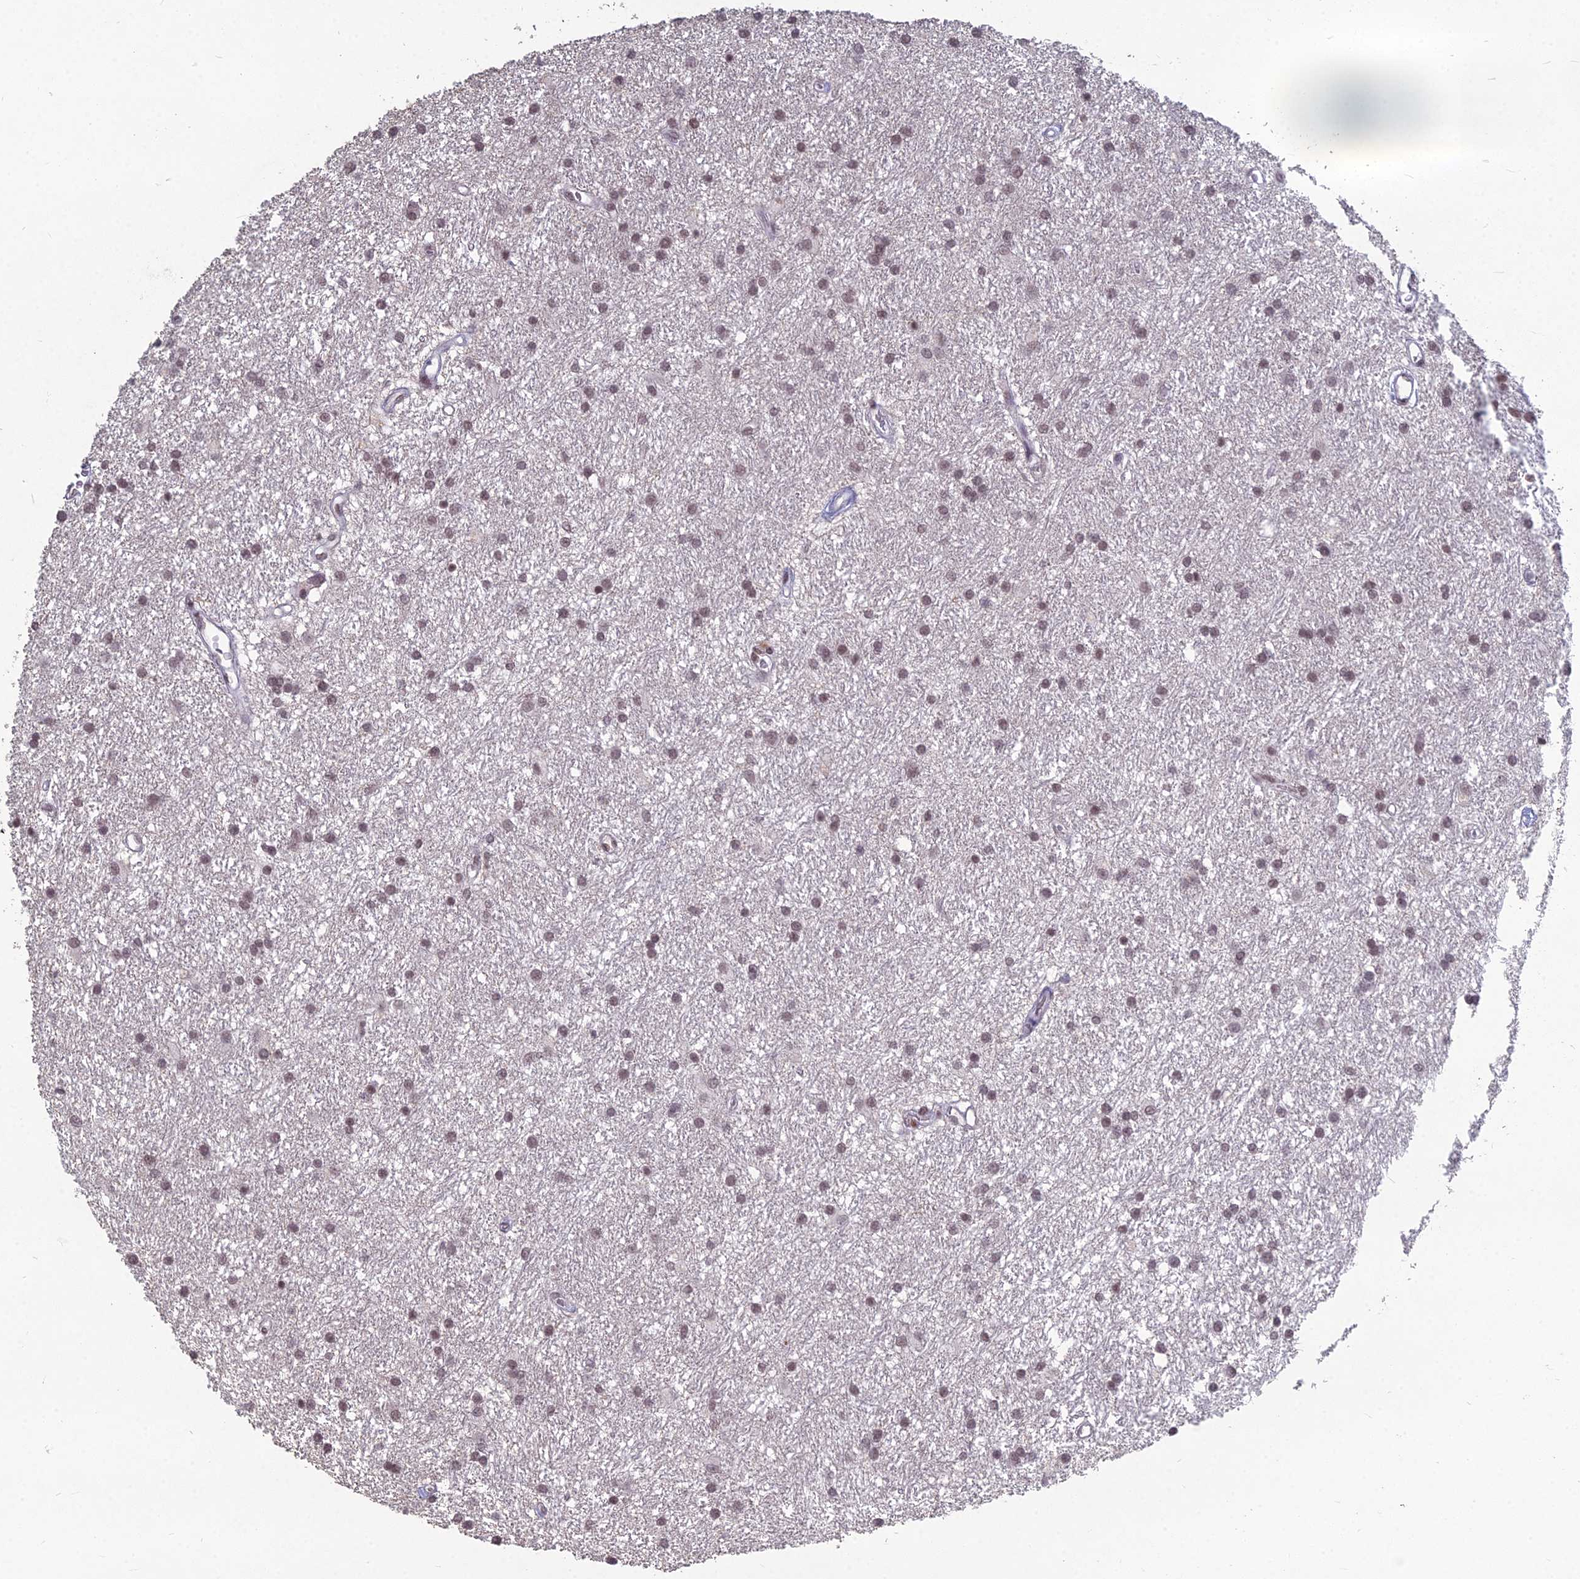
{"staining": {"intensity": "moderate", "quantity": "25%-75%", "location": "nuclear"}, "tissue": "glioma", "cell_type": "Tumor cells", "image_type": "cancer", "snomed": [{"axis": "morphology", "description": "Glioma, malignant, High grade"}, {"axis": "topography", "description": "Brain"}], "caption": "Moderate nuclear protein positivity is identified in approximately 25%-75% of tumor cells in malignant high-grade glioma.", "gene": "KAT7", "patient": {"sex": "male", "age": 77}}